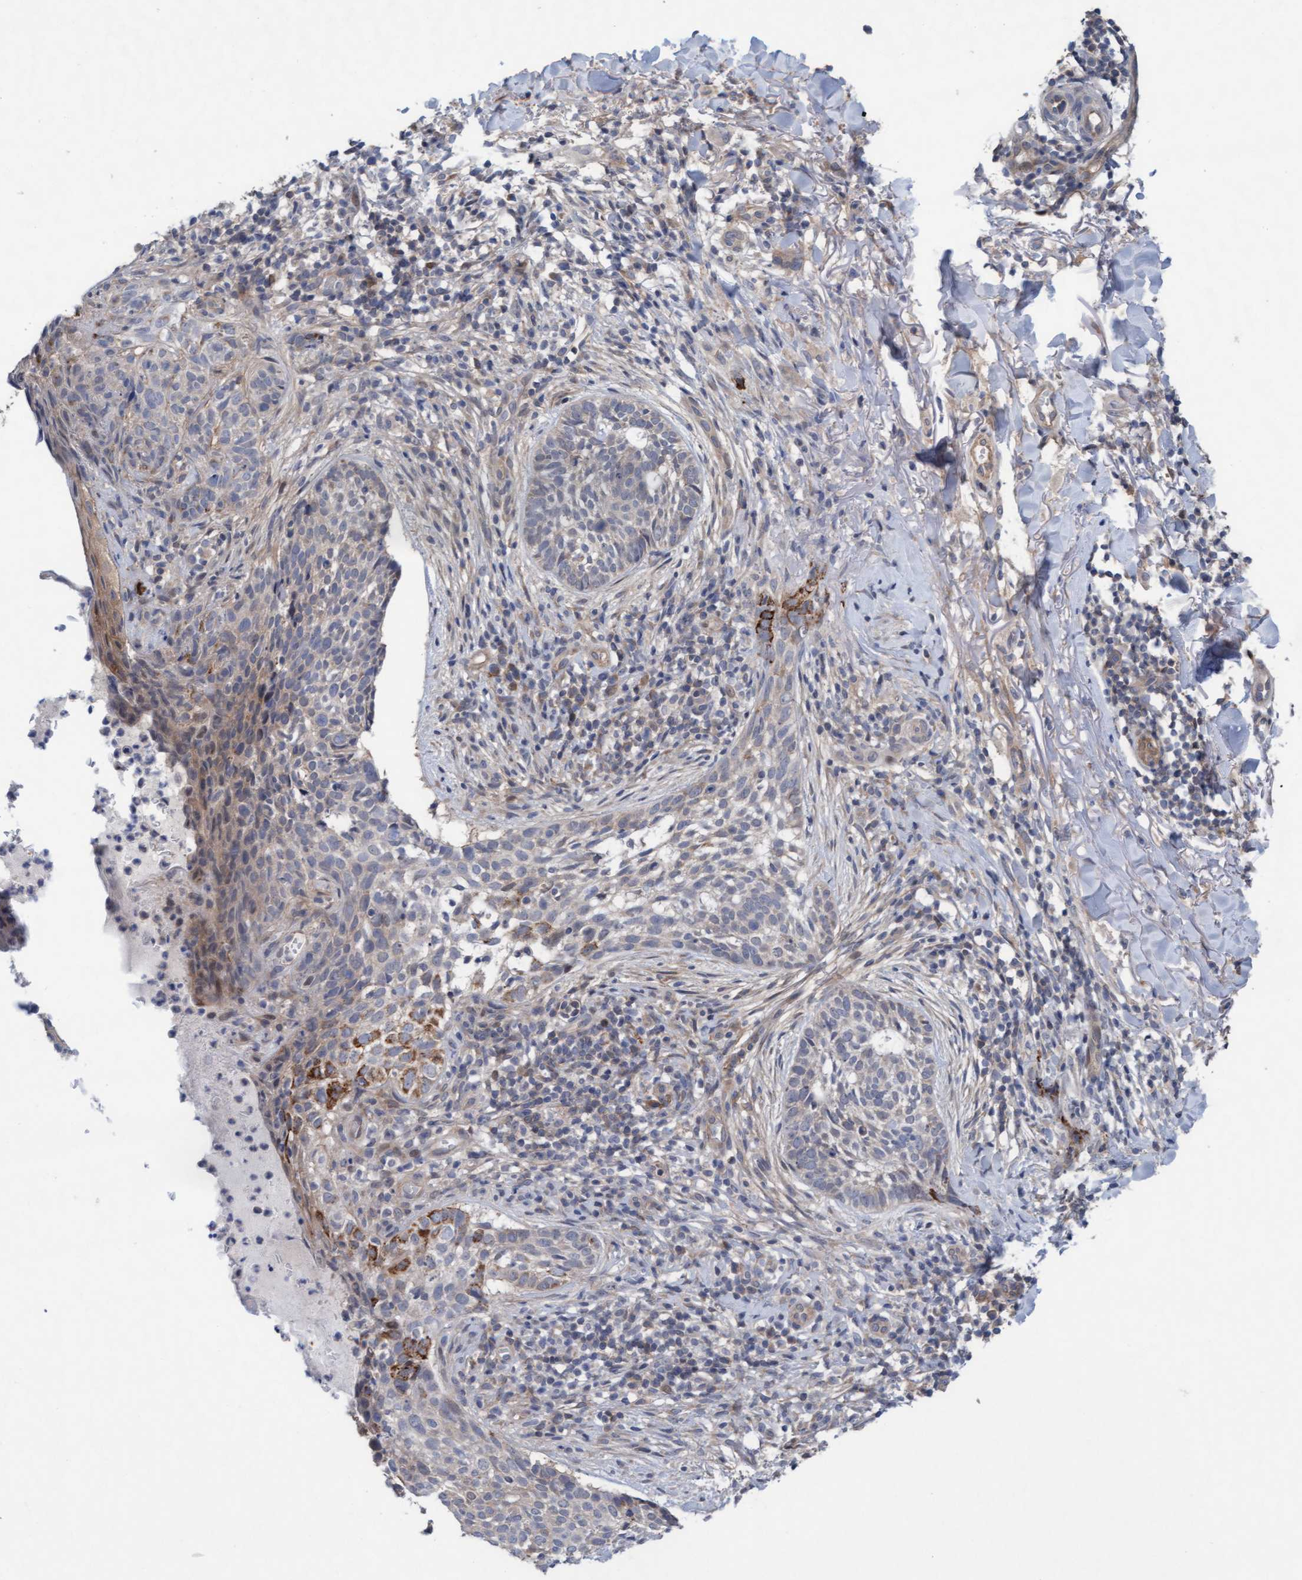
{"staining": {"intensity": "weak", "quantity": "25%-75%", "location": "cytoplasmic/membranous"}, "tissue": "skin cancer", "cell_type": "Tumor cells", "image_type": "cancer", "snomed": [{"axis": "morphology", "description": "Normal tissue, NOS"}, {"axis": "morphology", "description": "Basal cell carcinoma"}, {"axis": "topography", "description": "Skin"}], "caption": "Tumor cells reveal weak cytoplasmic/membranous expression in approximately 25%-75% of cells in skin cancer (basal cell carcinoma).", "gene": "PLCD1", "patient": {"sex": "male", "age": 67}}